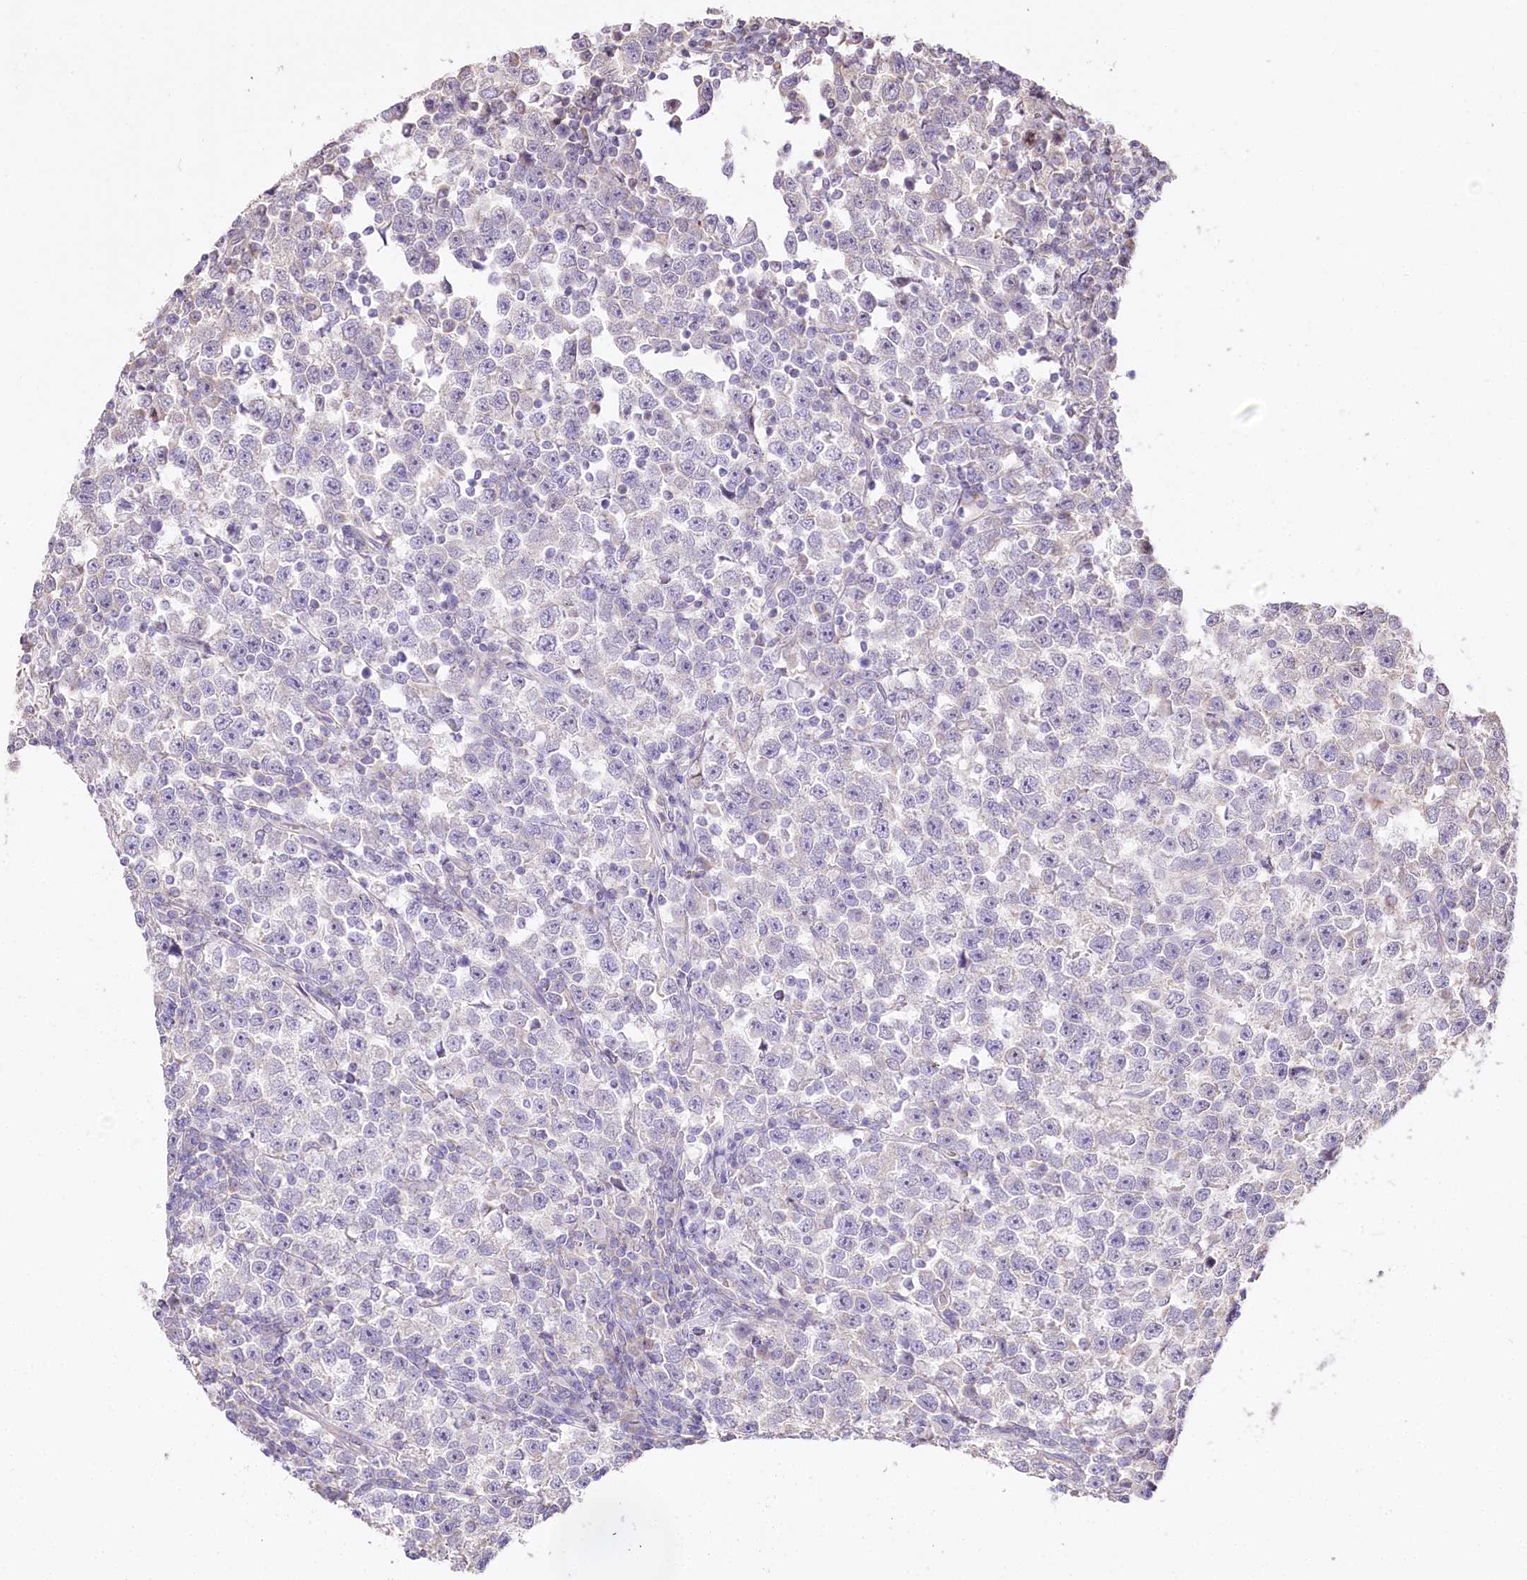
{"staining": {"intensity": "negative", "quantity": "none", "location": "none"}, "tissue": "testis cancer", "cell_type": "Tumor cells", "image_type": "cancer", "snomed": [{"axis": "morphology", "description": "Normal tissue, NOS"}, {"axis": "morphology", "description": "Seminoma, NOS"}, {"axis": "topography", "description": "Testis"}], "caption": "Immunohistochemistry histopathology image of testis seminoma stained for a protein (brown), which shows no positivity in tumor cells.", "gene": "ZNF226", "patient": {"sex": "male", "age": 43}}